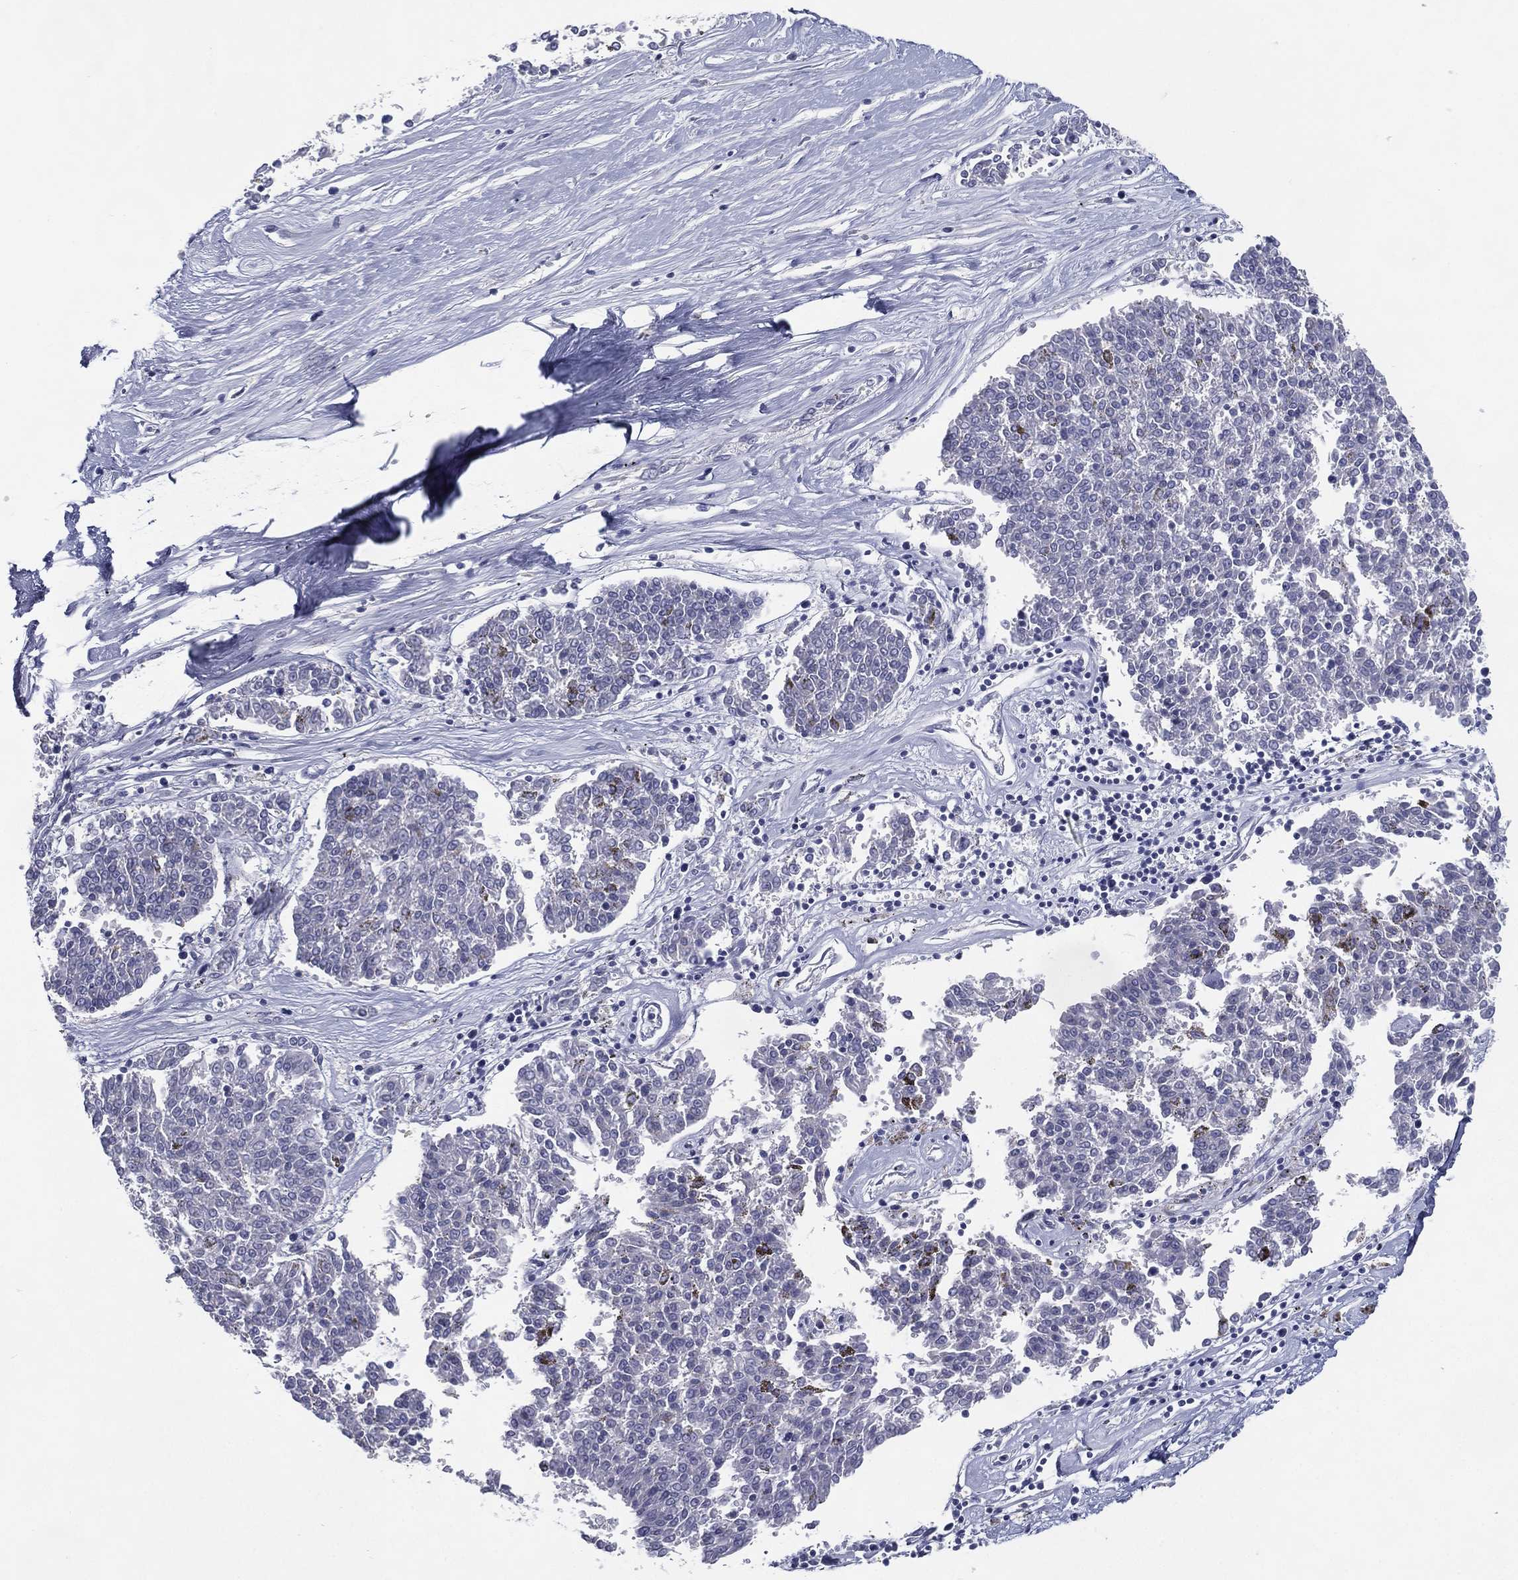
{"staining": {"intensity": "negative", "quantity": "none", "location": "none"}, "tissue": "melanoma", "cell_type": "Tumor cells", "image_type": "cancer", "snomed": [{"axis": "morphology", "description": "Malignant melanoma, NOS"}, {"axis": "topography", "description": "Skin"}], "caption": "There is no significant positivity in tumor cells of malignant melanoma.", "gene": "KIF2C", "patient": {"sex": "female", "age": 72}}